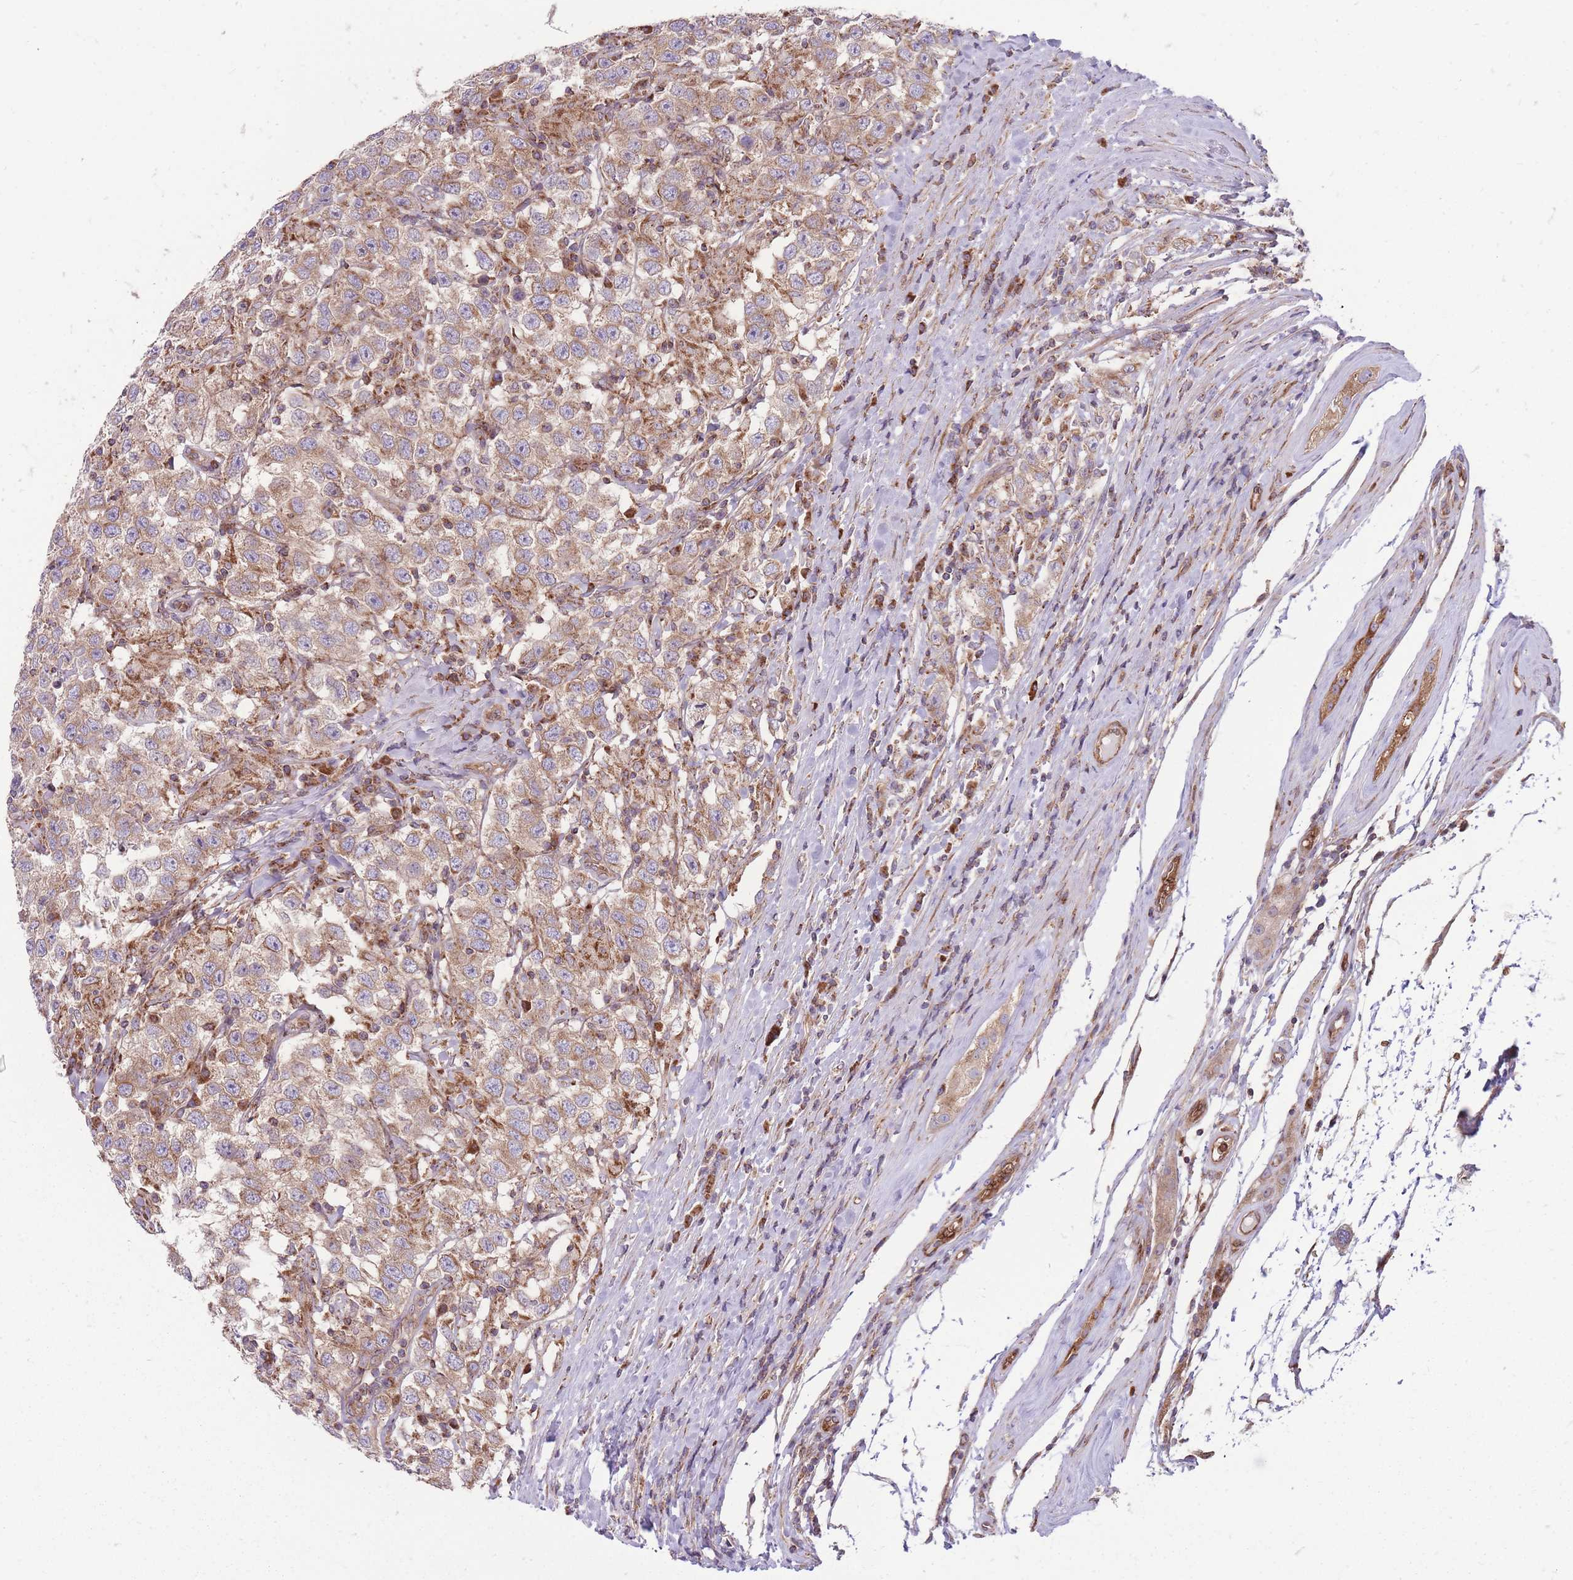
{"staining": {"intensity": "moderate", "quantity": ">75%", "location": "cytoplasmic/membranous"}, "tissue": "testis cancer", "cell_type": "Tumor cells", "image_type": "cancer", "snomed": [{"axis": "morphology", "description": "Seminoma, NOS"}, {"axis": "topography", "description": "Testis"}], "caption": "High-magnification brightfield microscopy of testis cancer (seminoma) stained with DAB (brown) and counterstained with hematoxylin (blue). tumor cells exhibit moderate cytoplasmic/membranous staining is appreciated in approximately>75% of cells. Using DAB (3,3'-diaminobenzidine) (brown) and hematoxylin (blue) stains, captured at high magnification using brightfield microscopy.", "gene": "ANKRD10", "patient": {"sex": "male", "age": 41}}